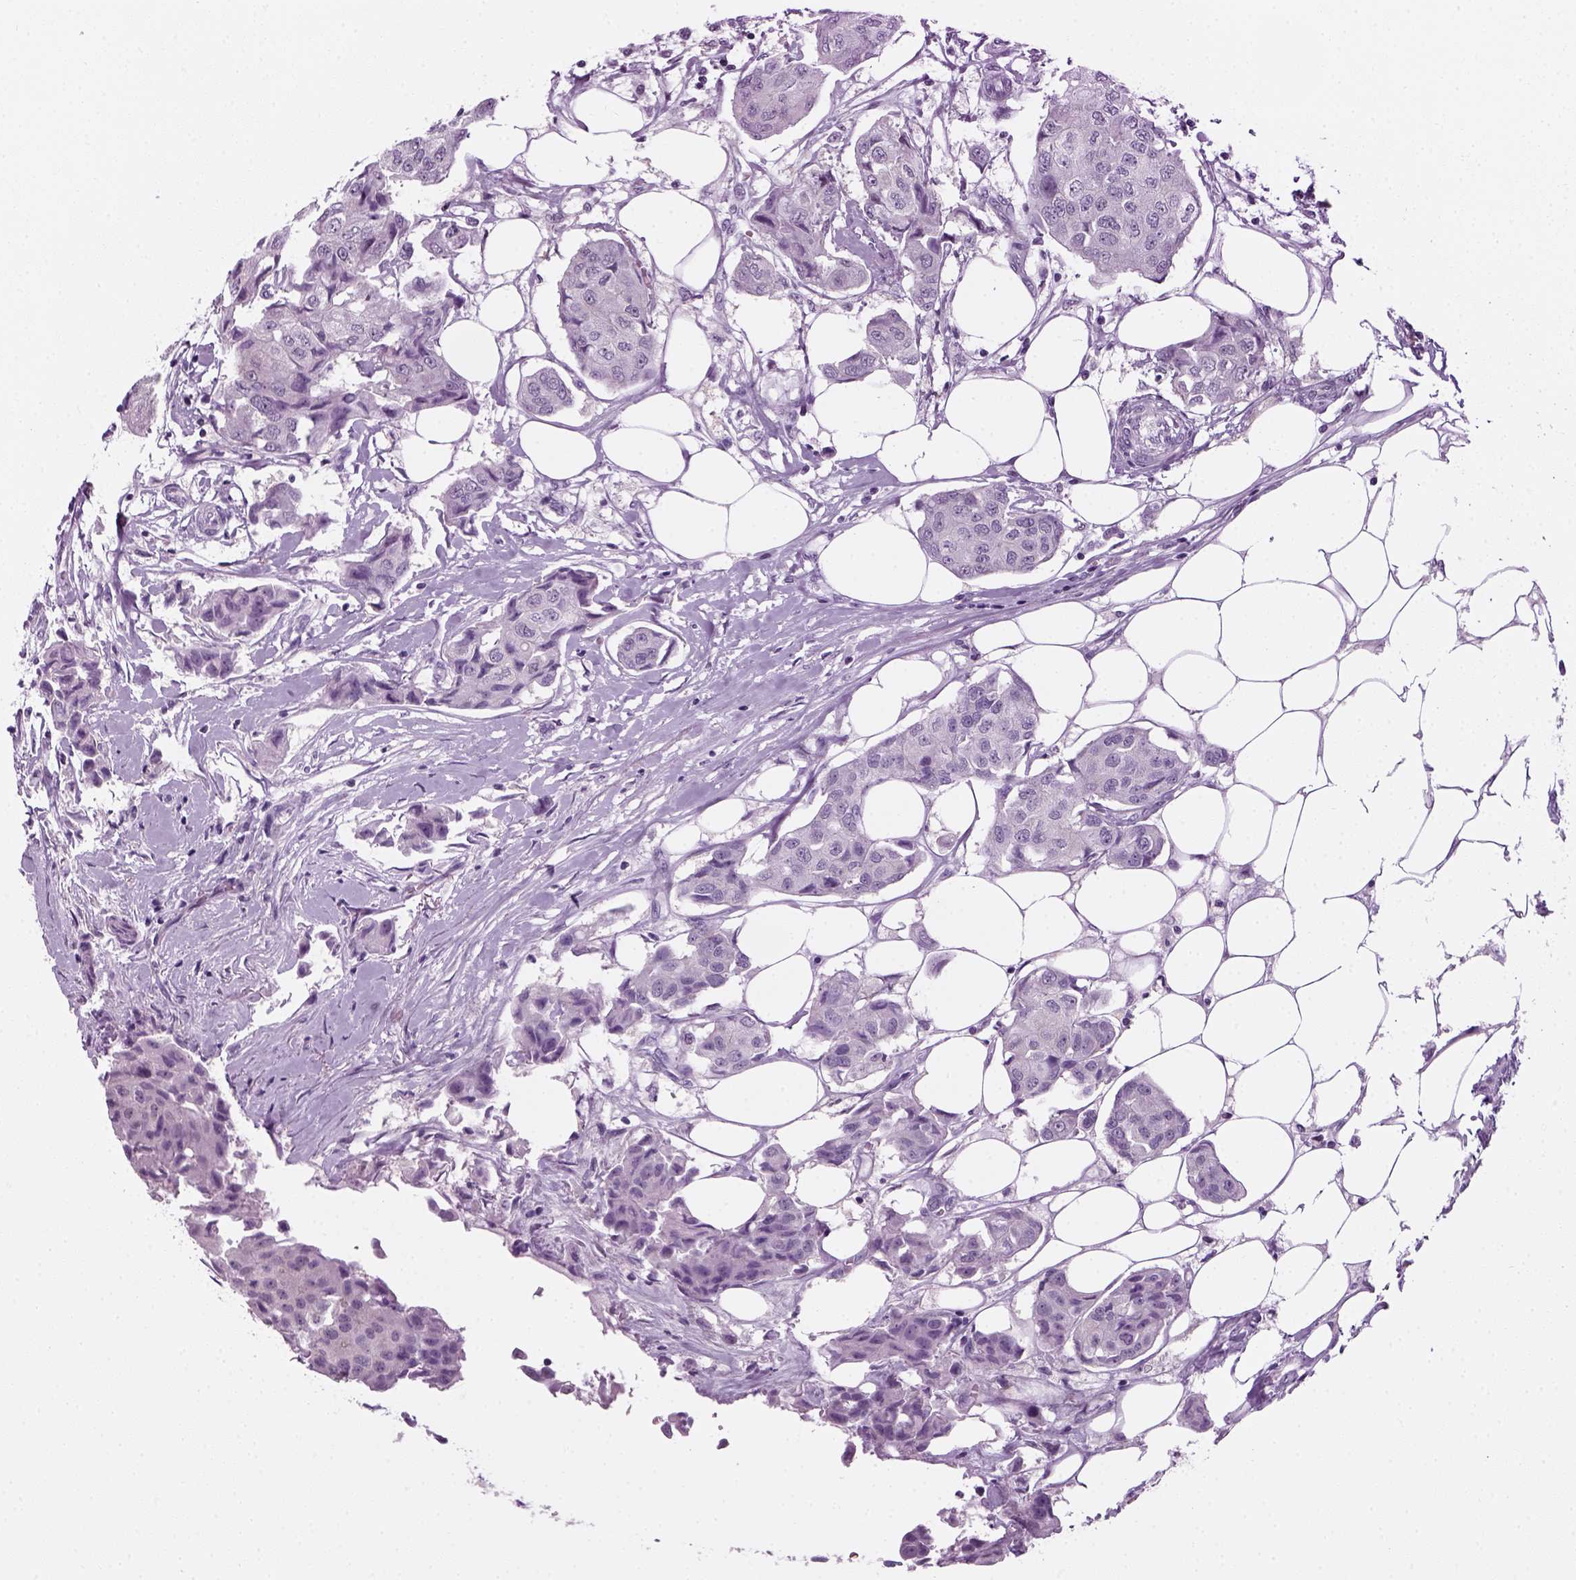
{"staining": {"intensity": "negative", "quantity": "none", "location": "none"}, "tissue": "breast cancer", "cell_type": "Tumor cells", "image_type": "cancer", "snomed": [{"axis": "morphology", "description": "Duct carcinoma"}, {"axis": "topography", "description": "Breast"}, {"axis": "topography", "description": "Lymph node"}], "caption": "A photomicrograph of human breast cancer is negative for staining in tumor cells.", "gene": "KRT75", "patient": {"sex": "female", "age": 80}}